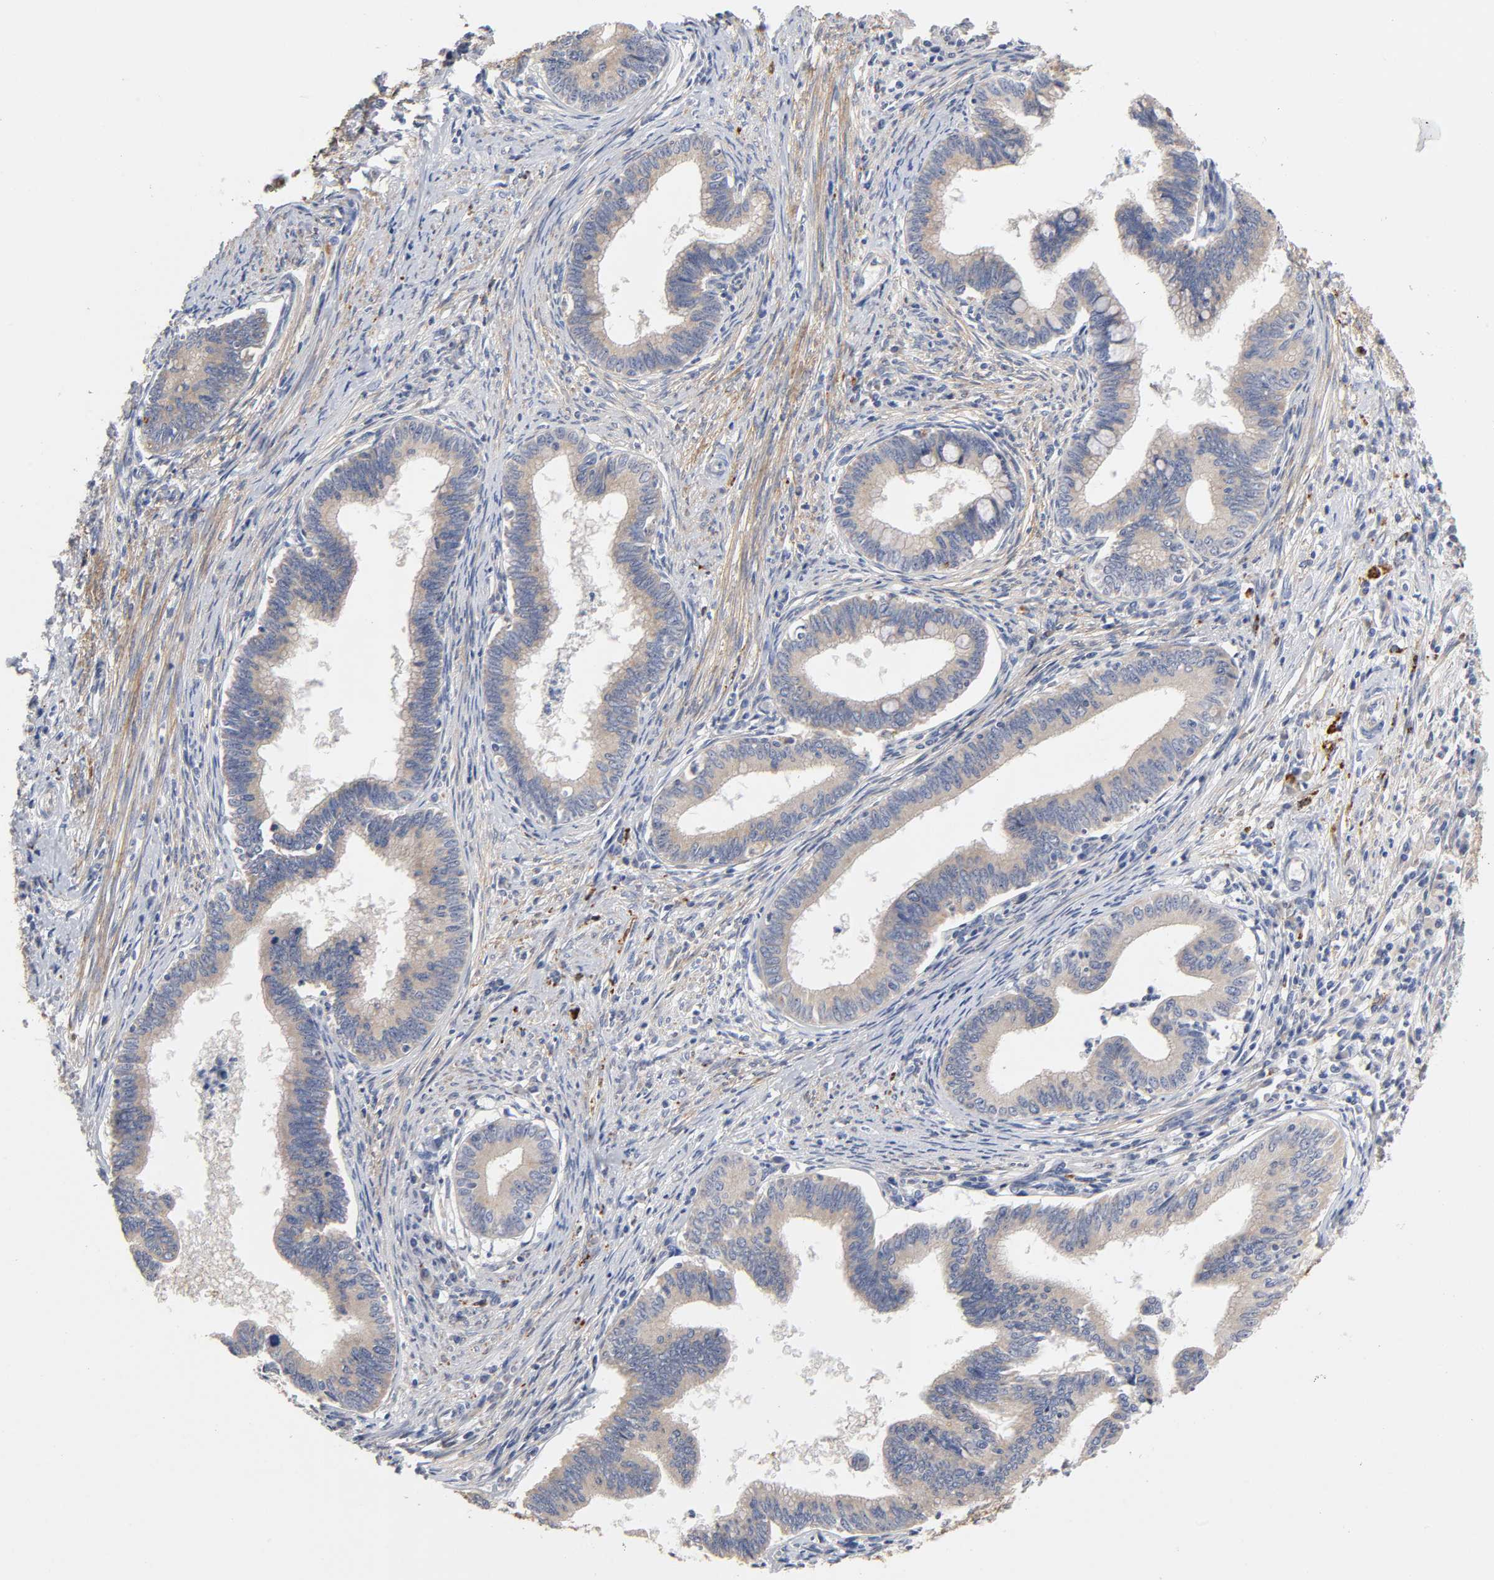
{"staining": {"intensity": "moderate", "quantity": ">75%", "location": "cytoplasmic/membranous"}, "tissue": "cervical cancer", "cell_type": "Tumor cells", "image_type": "cancer", "snomed": [{"axis": "morphology", "description": "Adenocarcinoma, NOS"}, {"axis": "topography", "description": "Cervix"}], "caption": "Immunohistochemistry micrograph of cervical adenocarcinoma stained for a protein (brown), which shows medium levels of moderate cytoplasmic/membranous expression in approximately >75% of tumor cells.", "gene": "C17orf75", "patient": {"sex": "female", "age": 36}}